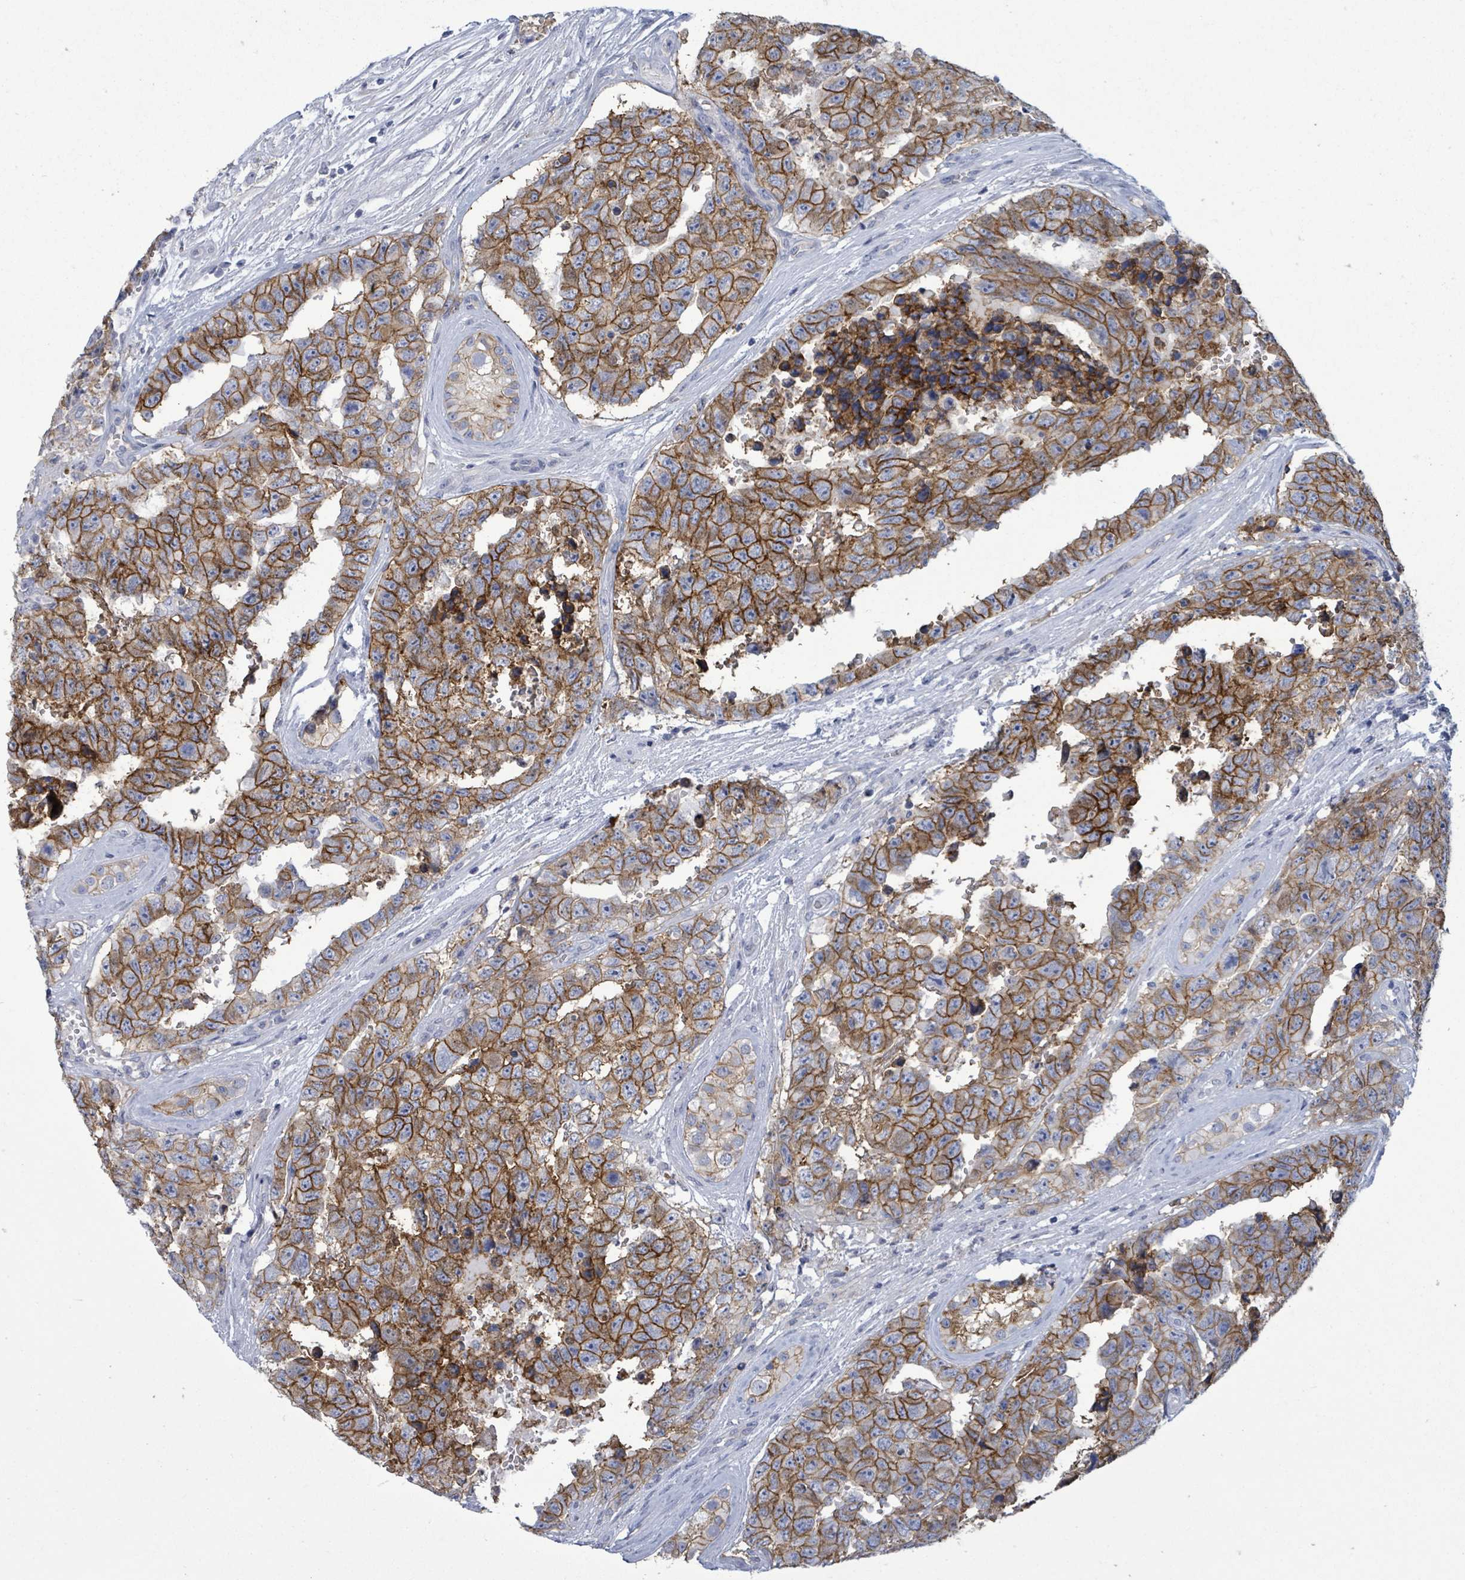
{"staining": {"intensity": "moderate", "quantity": ">75%", "location": "cytoplasmic/membranous"}, "tissue": "testis cancer", "cell_type": "Tumor cells", "image_type": "cancer", "snomed": [{"axis": "morphology", "description": "Normal tissue, NOS"}, {"axis": "morphology", "description": "Carcinoma, Embryonal, NOS"}, {"axis": "topography", "description": "Testis"}, {"axis": "topography", "description": "Epididymis"}], "caption": "Testis embryonal carcinoma was stained to show a protein in brown. There is medium levels of moderate cytoplasmic/membranous staining in approximately >75% of tumor cells. Nuclei are stained in blue.", "gene": "BSG", "patient": {"sex": "male", "age": 25}}